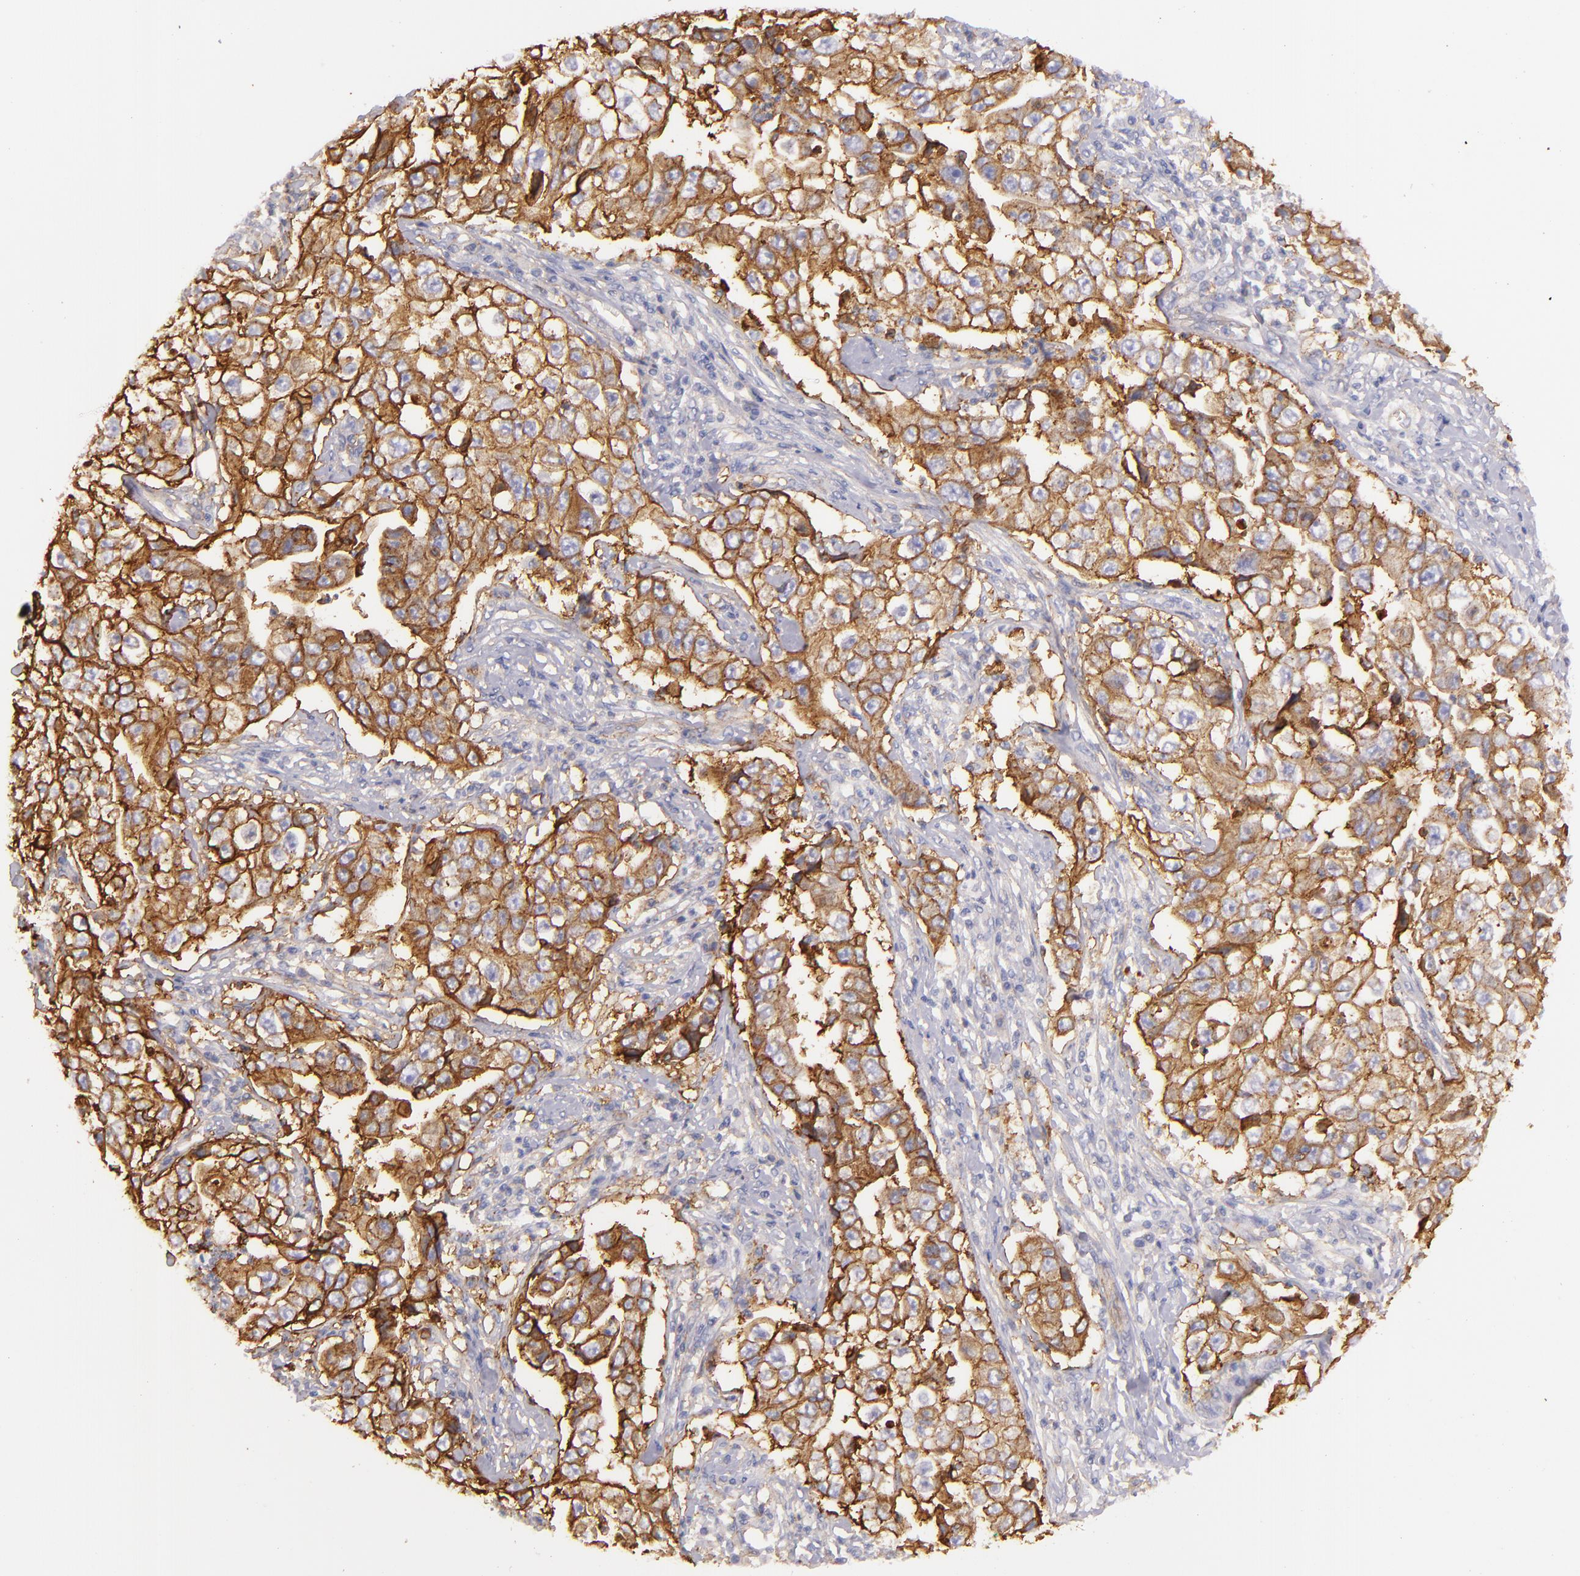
{"staining": {"intensity": "strong", "quantity": ">75%", "location": "cytoplasmic/membranous"}, "tissue": "lung cancer", "cell_type": "Tumor cells", "image_type": "cancer", "snomed": [{"axis": "morphology", "description": "Squamous cell carcinoma, NOS"}, {"axis": "topography", "description": "Lung"}], "caption": "The photomicrograph demonstrates a brown stain indicating the presence of a protein in the cytoplasmic/membranous of tumor cells in squamous cell carcinoma (lung).", "gene": "CD151", "patient": {"sex": "male", "age": 64}}